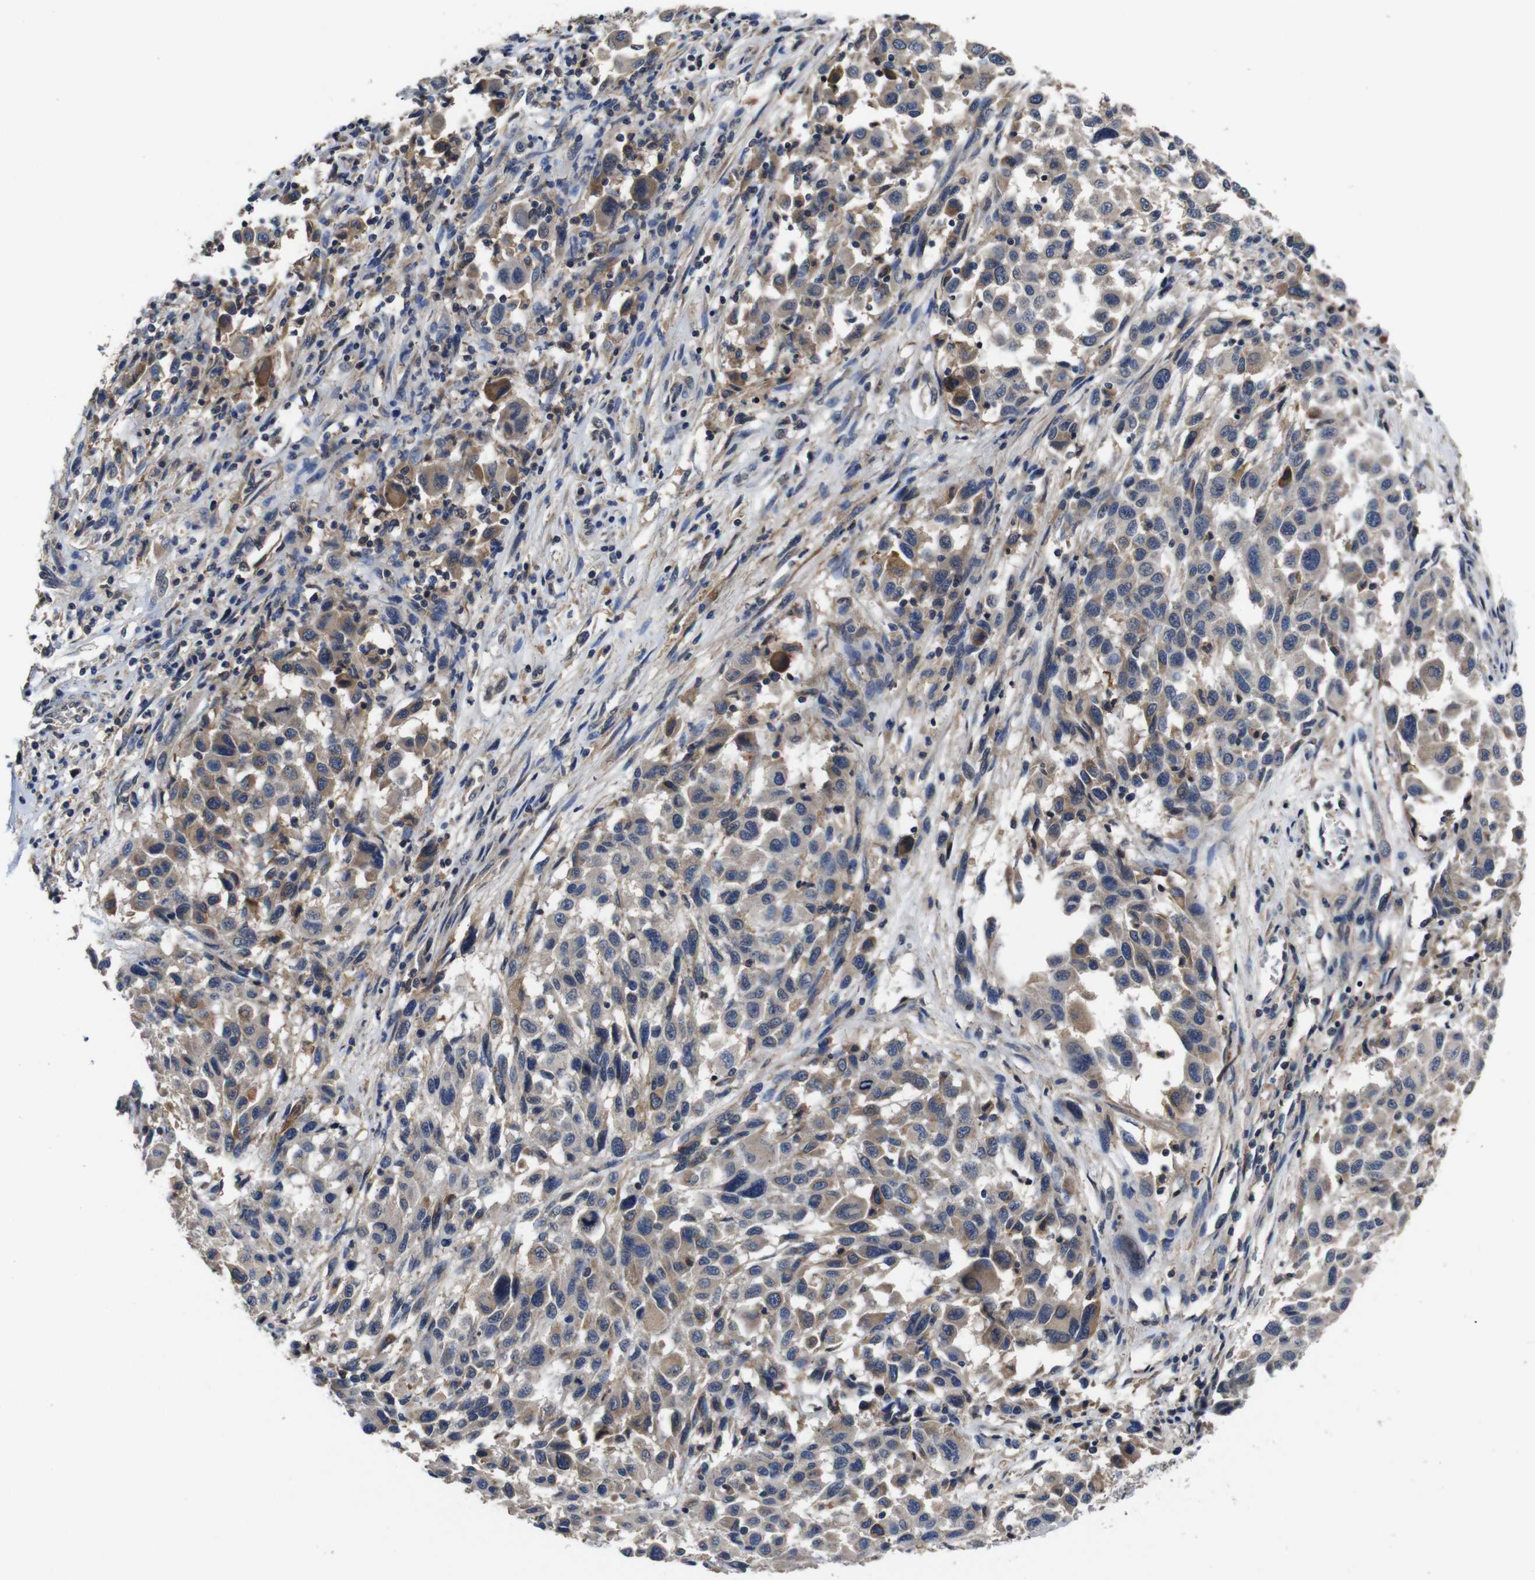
{"staining": {"intensity": "weak", "quantity": "25%-75%", "location": "cytoplasmic/membranous"}, "tissue": "melanoma", "cell_type": "Tumor cells", "image_type": "cancer", "snomed": [{"axis": "morphology", "description": "Malignant melanoma, Metastatic site"}, {"axis": "topography", "description": "Lymph node"}], "caption": "Human melanoma stained for a protein (brown) demonstrates weak cytoplasmic/membranous positive staining in approximately 25%-75% of tumor cells.", "gene": "GLIPR1", "patient": {"sex": "male", "age": 61}}